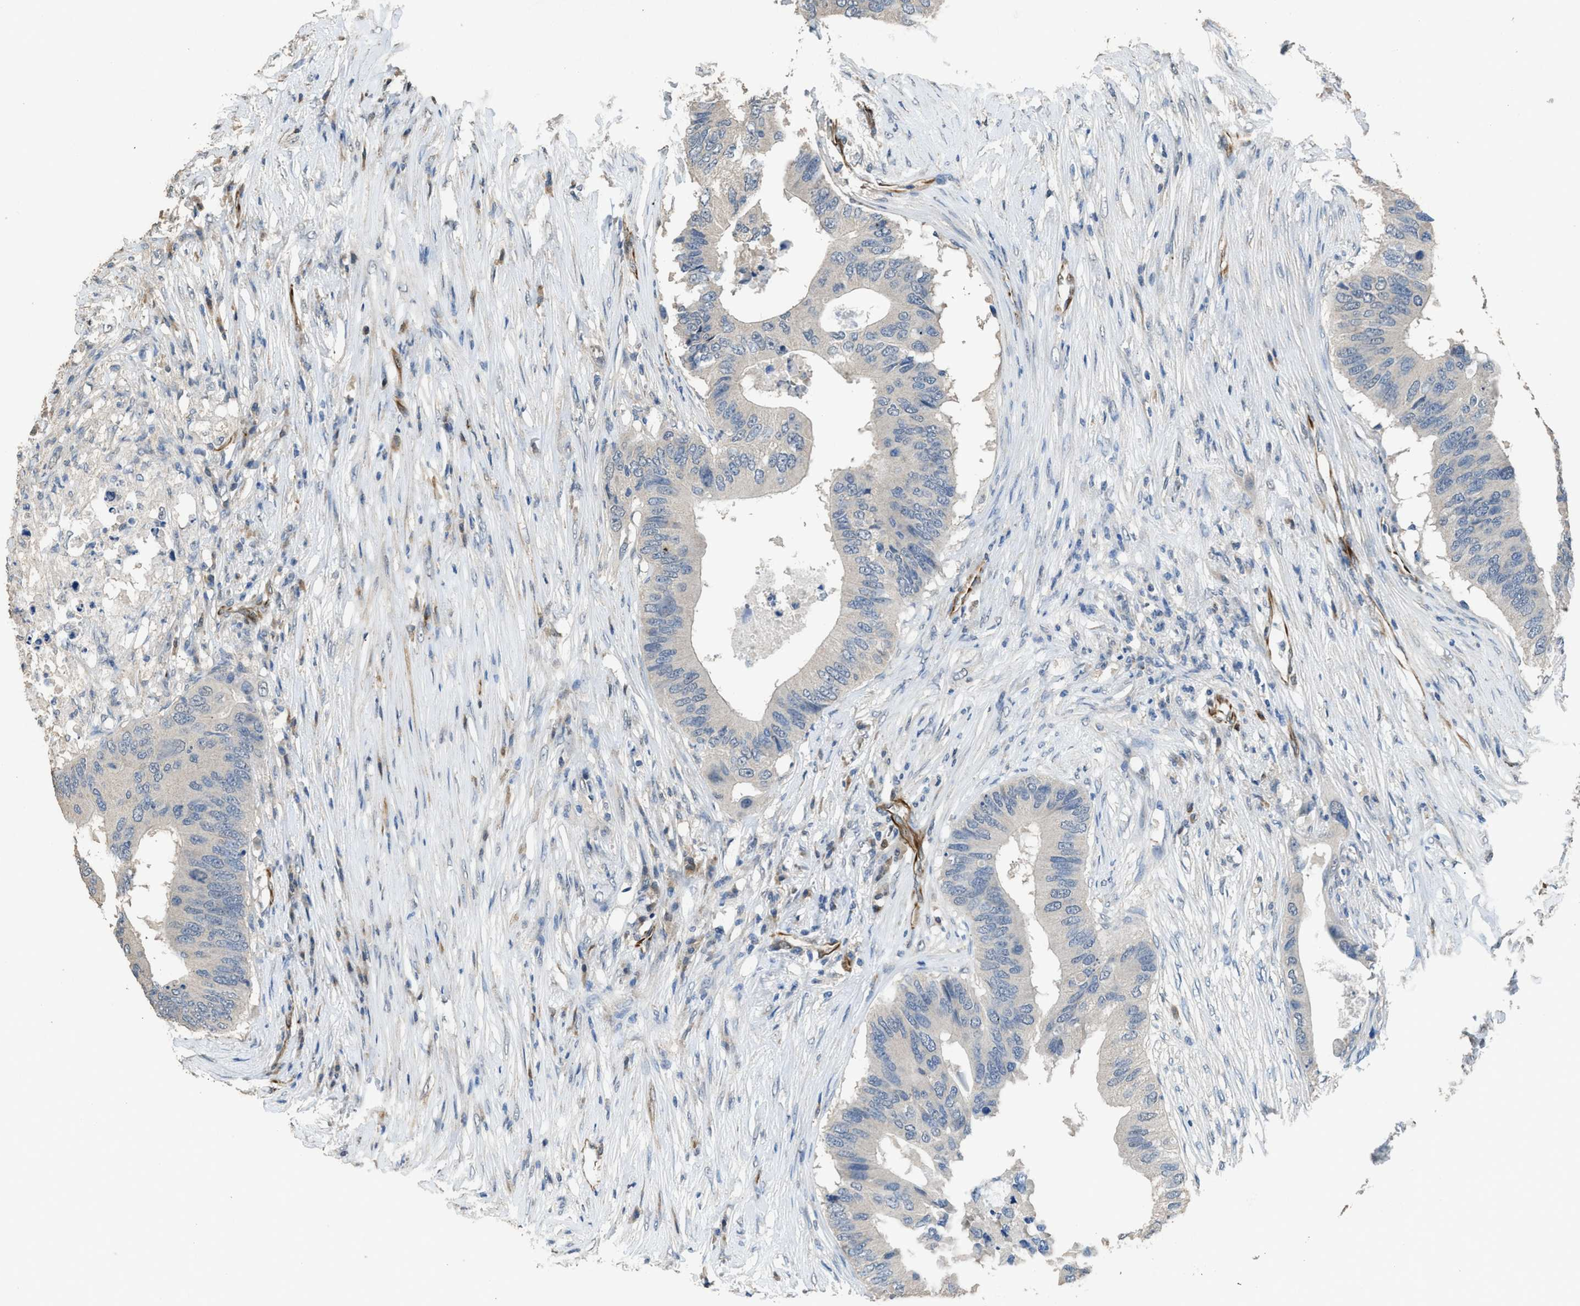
{"staining": {"intensity": "negative", "quantity": "none", "location": "none"}, "tissue": "colorectal cancer", "cell_type": "Tumor cells", "image_type": "cancer", "snomed": [{"axis": "morphology", "description": "Adenocarcinoma, NOS"}, {"axis": "topography", "description": "Colon"}], "caption": "There is no significant positivity in tumor cells of adenocarcinoma (colorectal).", "gene": "SYNM", "patient": {"sex": "male", "age": 71}}